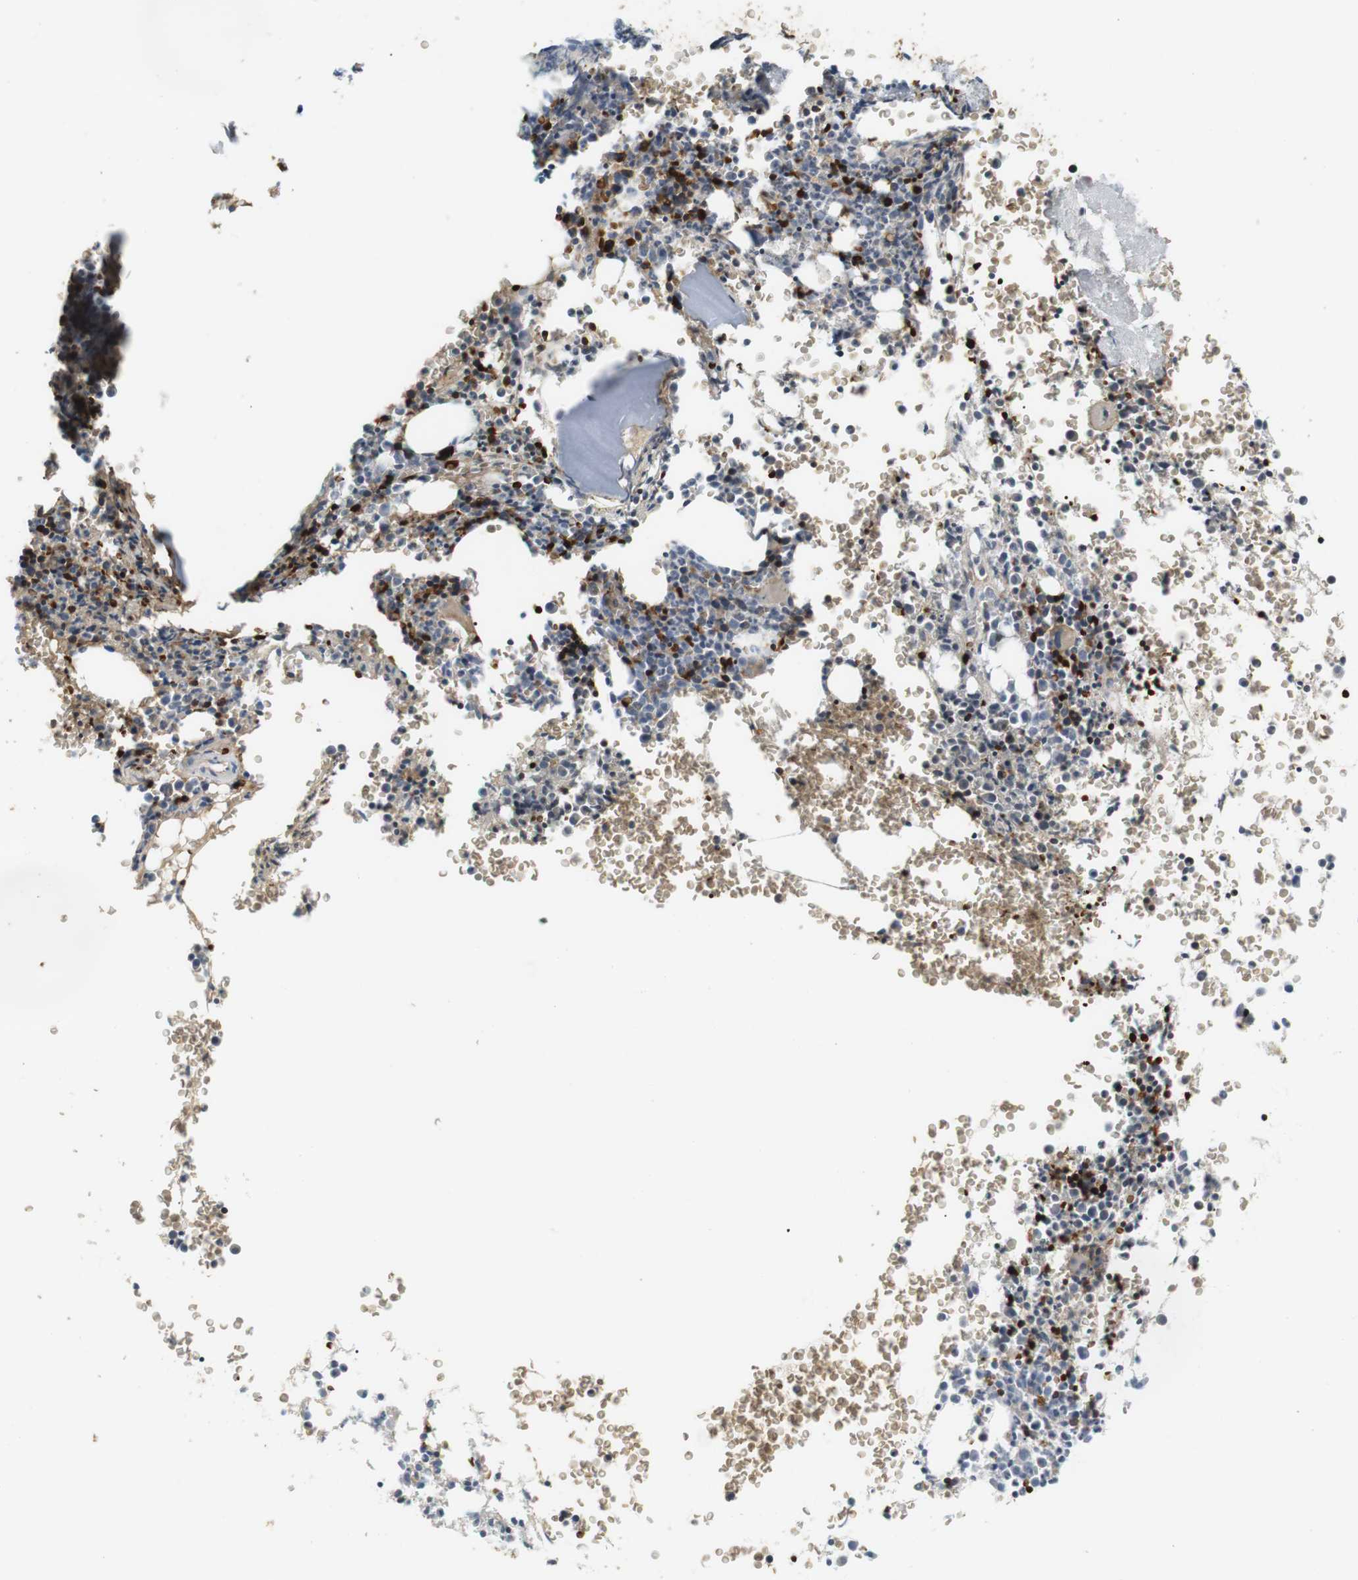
{"staining": {"intensity": "moderate", "quantity": "25%-75%", "location": "cytoplasmic/membranous,nuclear"}, "tissue": "bone marrow", "cell_type": "Hematopoietic cells", "image_type": "normal", "snomed": [{"axis": "morphology", "description": "Normal tissue, NOS"}, {"axis": "morphology", "description": "Inflammation, NOS"}, {"axis": "topography", "description": "Bone marrow"}], "caption": "Immunohistochemical staining of unremarkable bone marrow displays medium levels of moderate cytoplasmic/membranous,nuclear positivity in about 25%-75% of hematopoietic cells.", "gene": "ADCY10", "patient": {"sex": "female", "age": 56}}